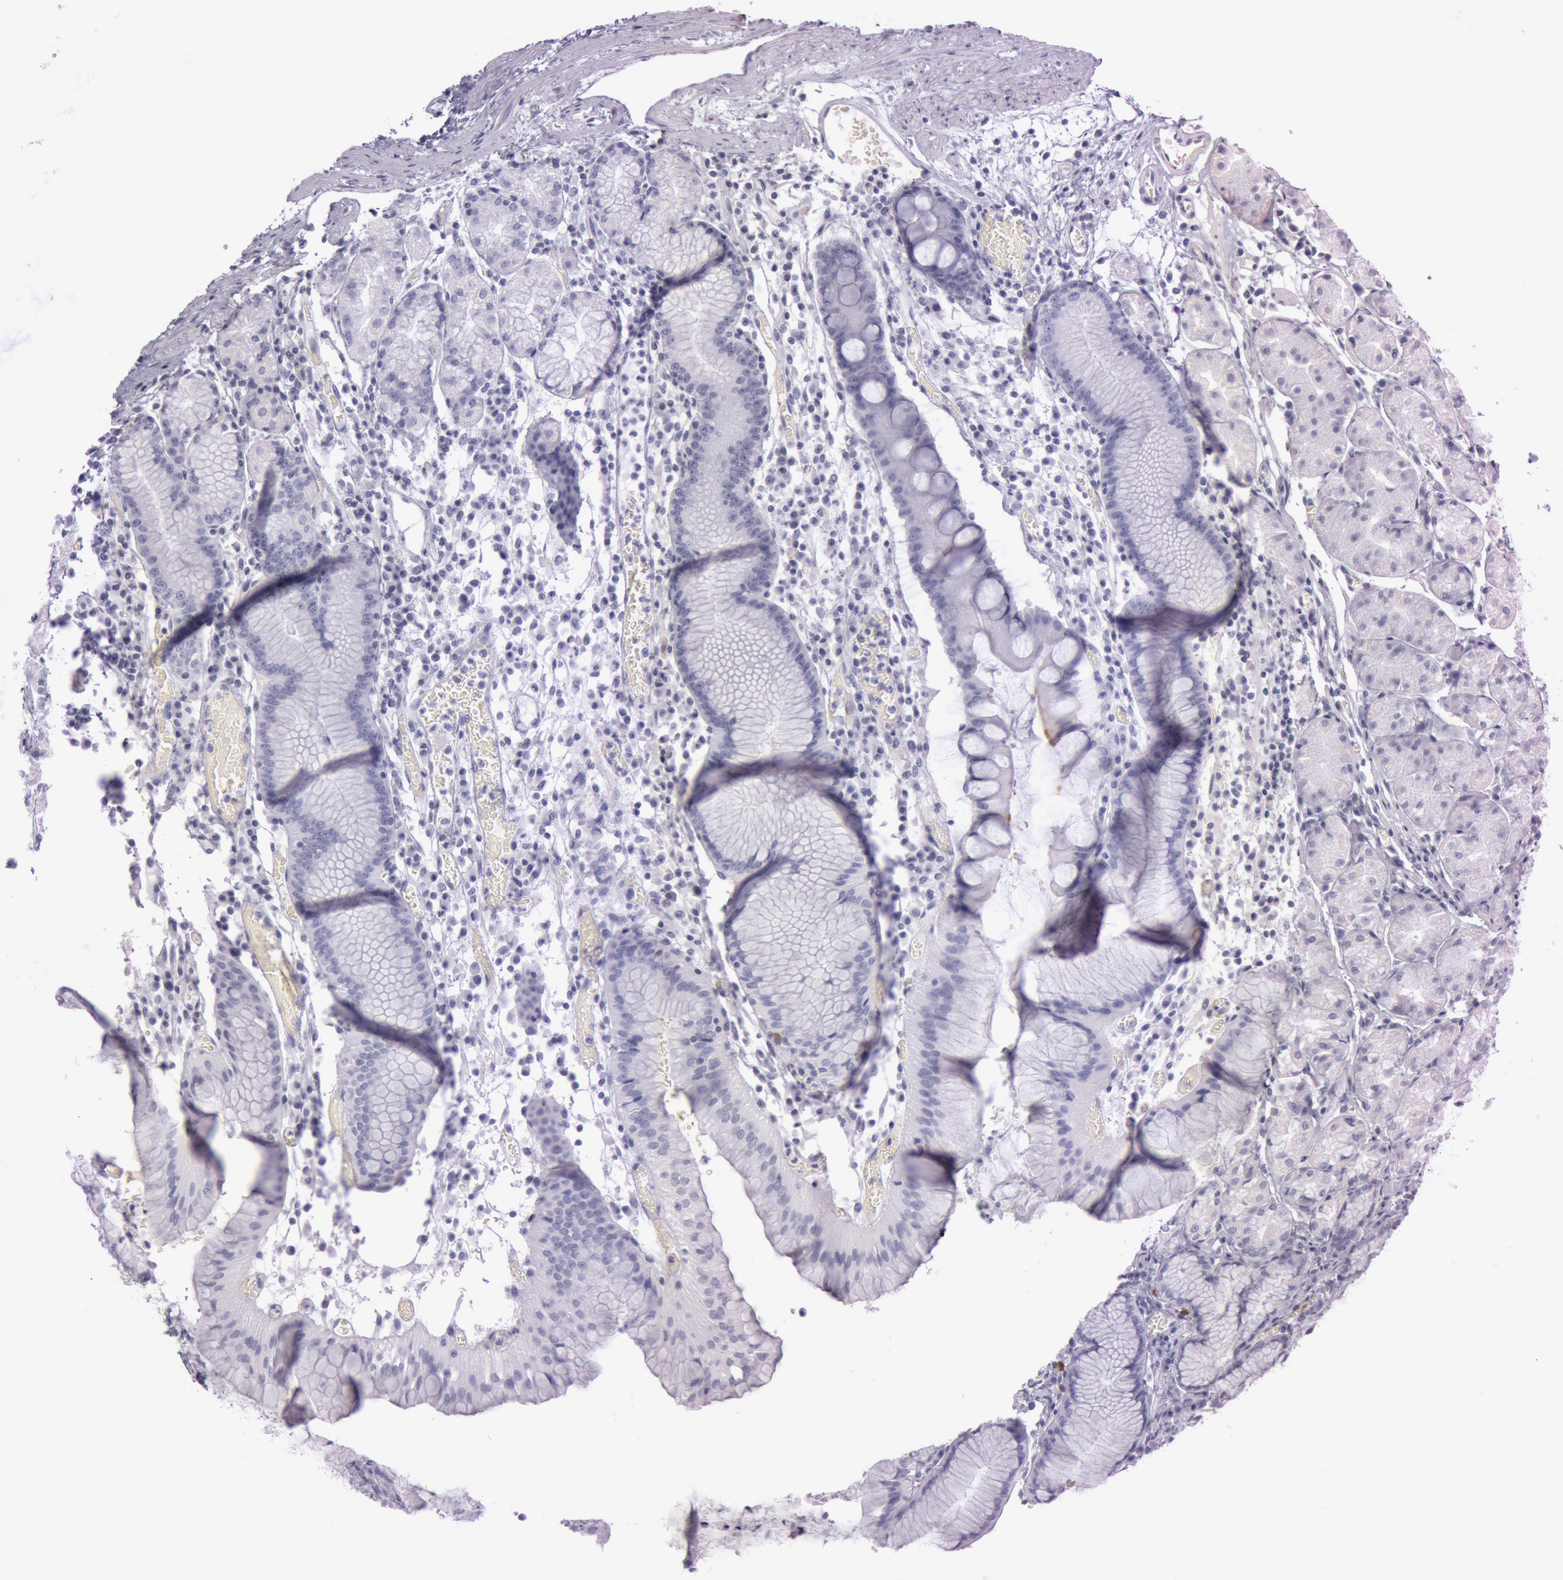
{"staining": {"intensity": "negative", "quantity": "none", "location": "none"}, "tissue": "stomach", "cell_type": "Glandular cells", "image_type": "normal", "snomed": [{"axis": "morphology", "description": "Normal tissue, NOS"}, {"axis": "topography", "description": "Stomach, lower"}], "caption": "High power microscopy micrograph of an immunohistochemistry (IHC) micrograph of normal stomach, revealing no significant positivity in glandular cells. The staining was performed using DAB to visualize the protein expression in brown, while the nuclei were stained in blue with hematoxylin (Magnification: 20x).", "gene": "FOLH1", "patient": {"sex": "female", "age": 73}}